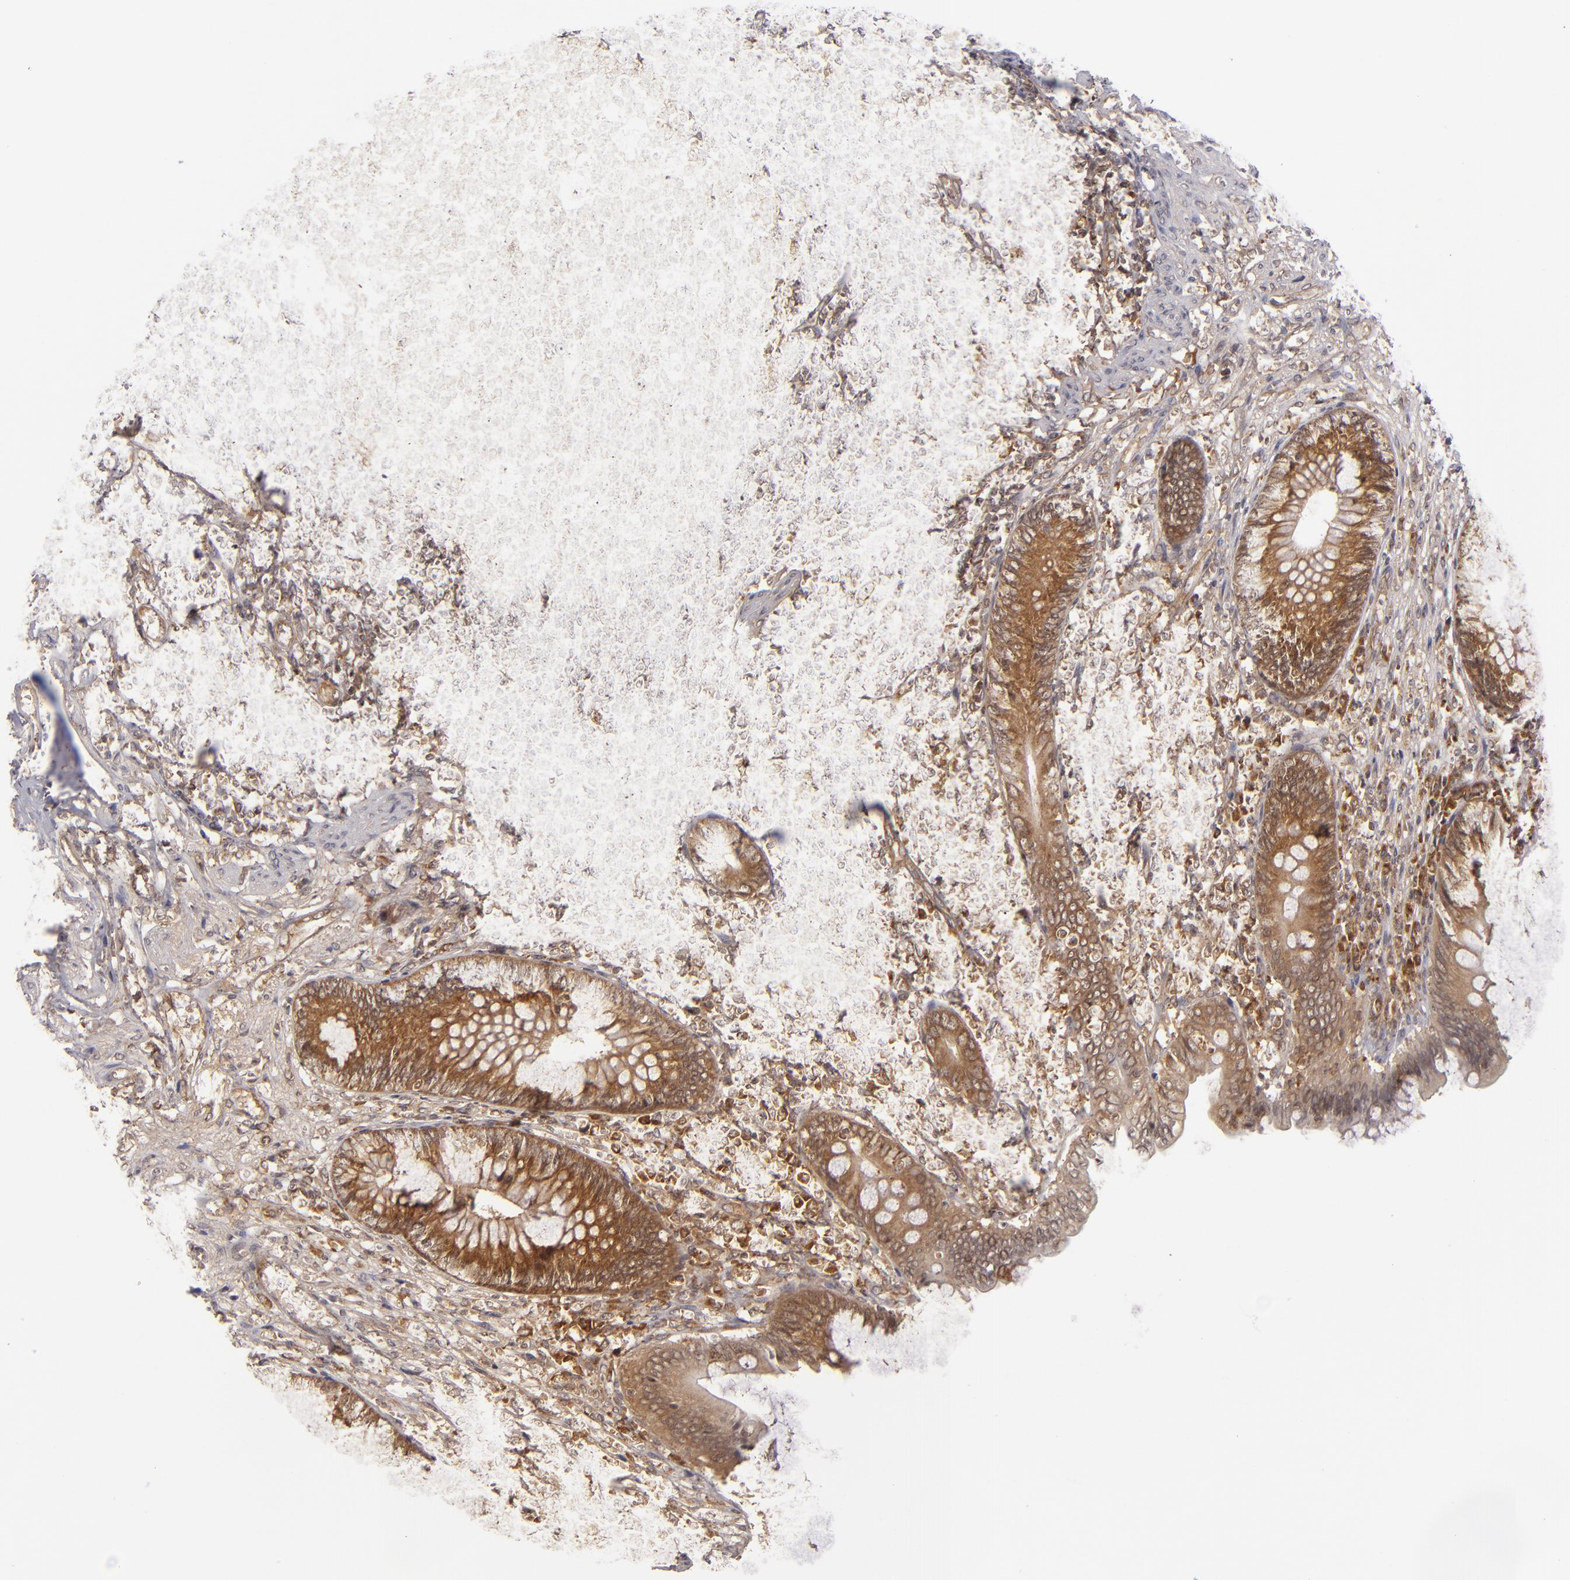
{"staining": {"intensity": "moderate", "quantity": "25%-75%", "location": "cytoplasmic/membranous"}, "tissue": "appendix", "cell_type": "Glandular cells", "image_type": "normal", "snomed": [{"axis": "morphology", "description": "Normal tissue, NOS"}, {"axis": "topography", "description": "Appendix"}], "caption": "Immunohistochemical staining of normal appendix exhibits moderate cytoplasmic/membranous protein positivity in approximately 25%-75% of glandular cells. (Stains: DAB (3,3'-diaminobenzidine) in brown, nuclei in blue, Microscopy: brightfield microscopy at high magnification).", "gene": "MAPK3", "patient": {"sex": "female", "age": 66}}